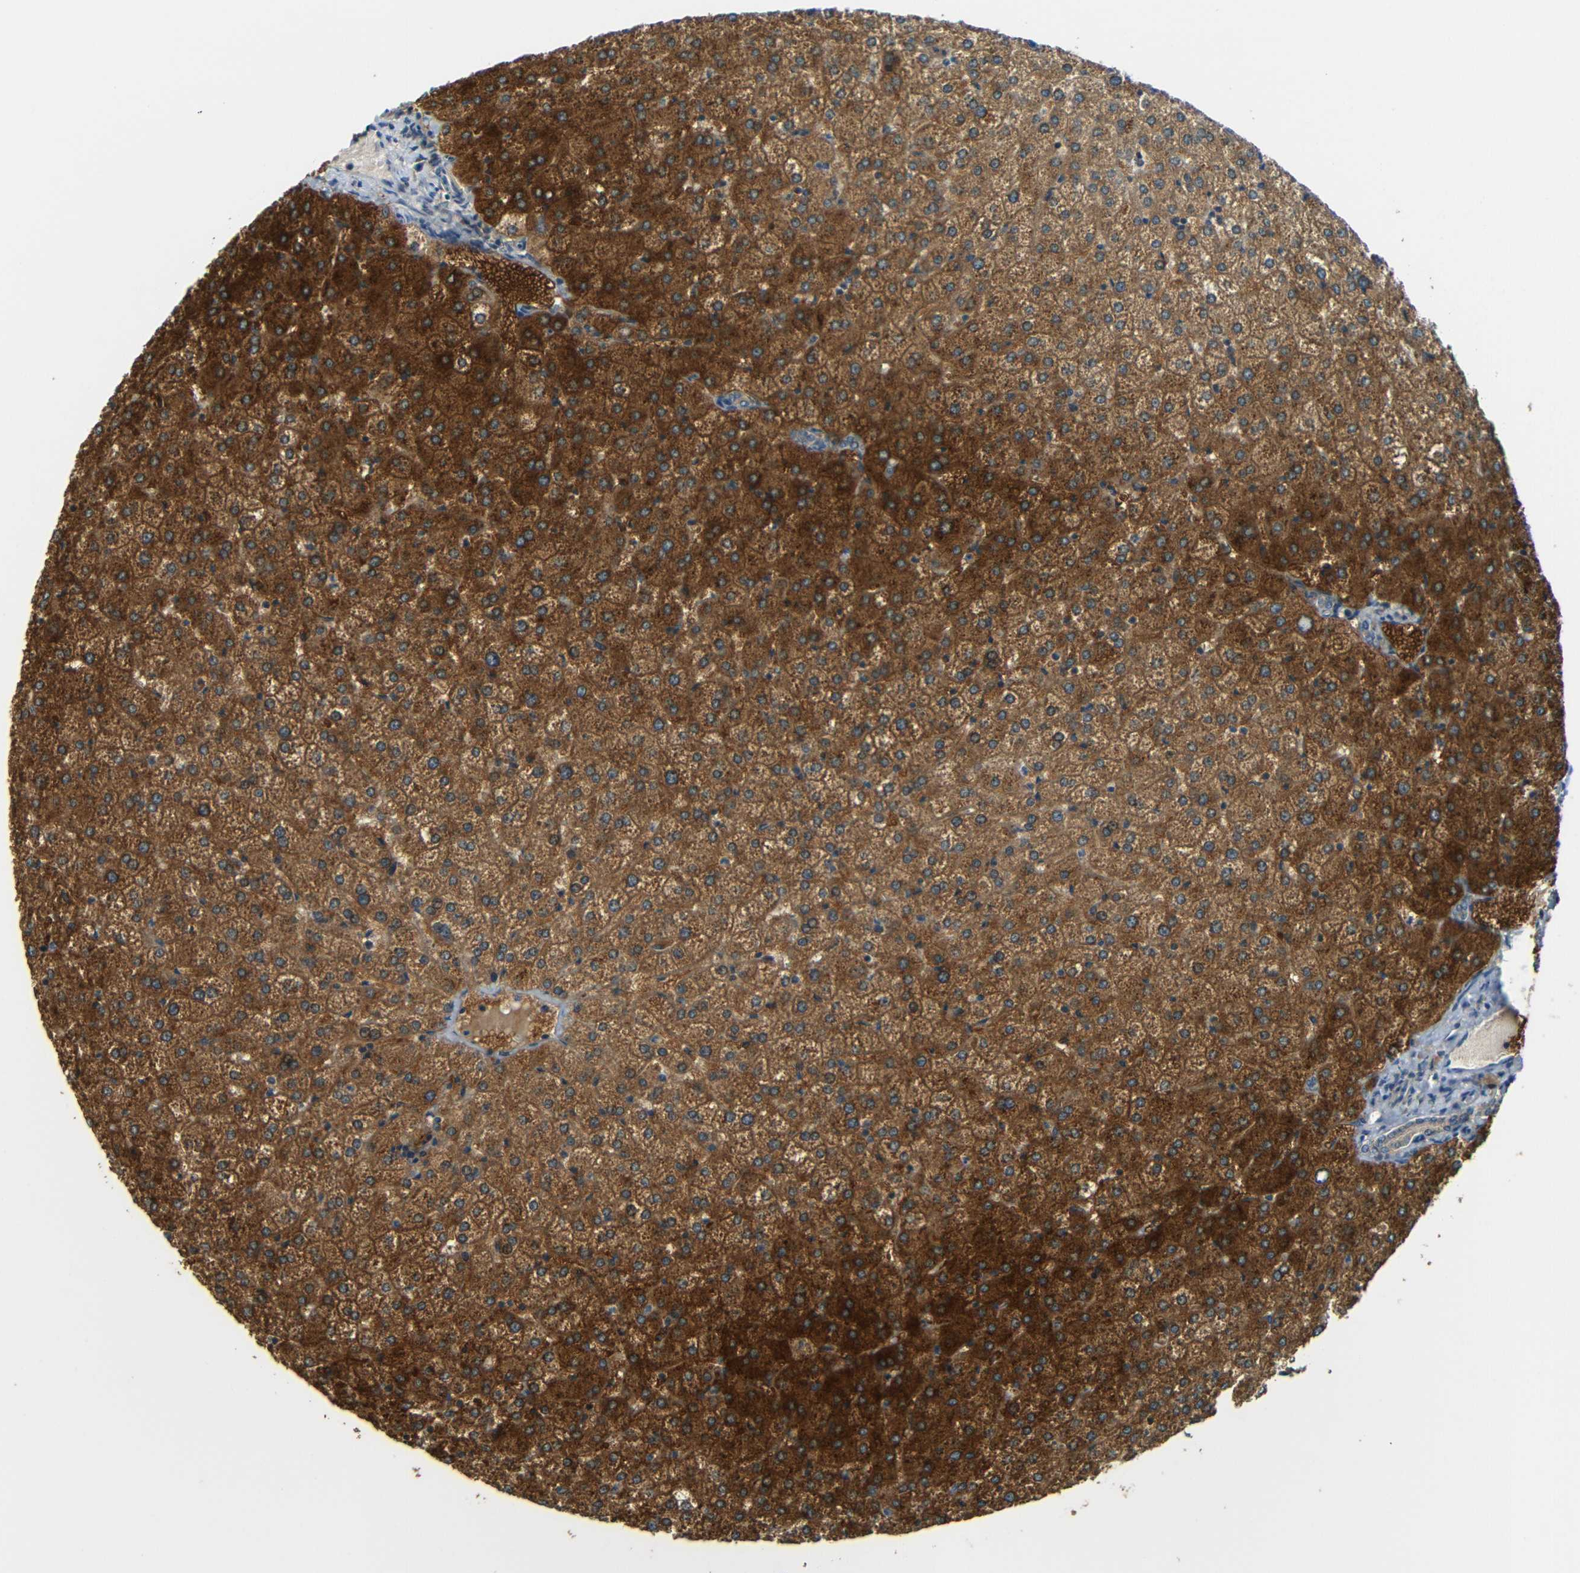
{"staining": {"intensity": "weak", "quantity": "25%-75%", "location": "cytoplasmic/membranous"}, "tissue": "liver", "cell_type": "Cholangiocytes", "image_type": "normal", "snomed": [{"axis": "morphology", "description": "Normal tissue, NOS"}, {"axis": "topography", "description": "Liver"}], "caption": "This image reveals immunohistochemistry (IHC) staining of benign human liver, with low weak cytoplasmic/membranous staining in approximately 25%-75% of cholangiocytes.", "gene": "FNDC3A", "patient": {"sex": "female", "age": 32}}